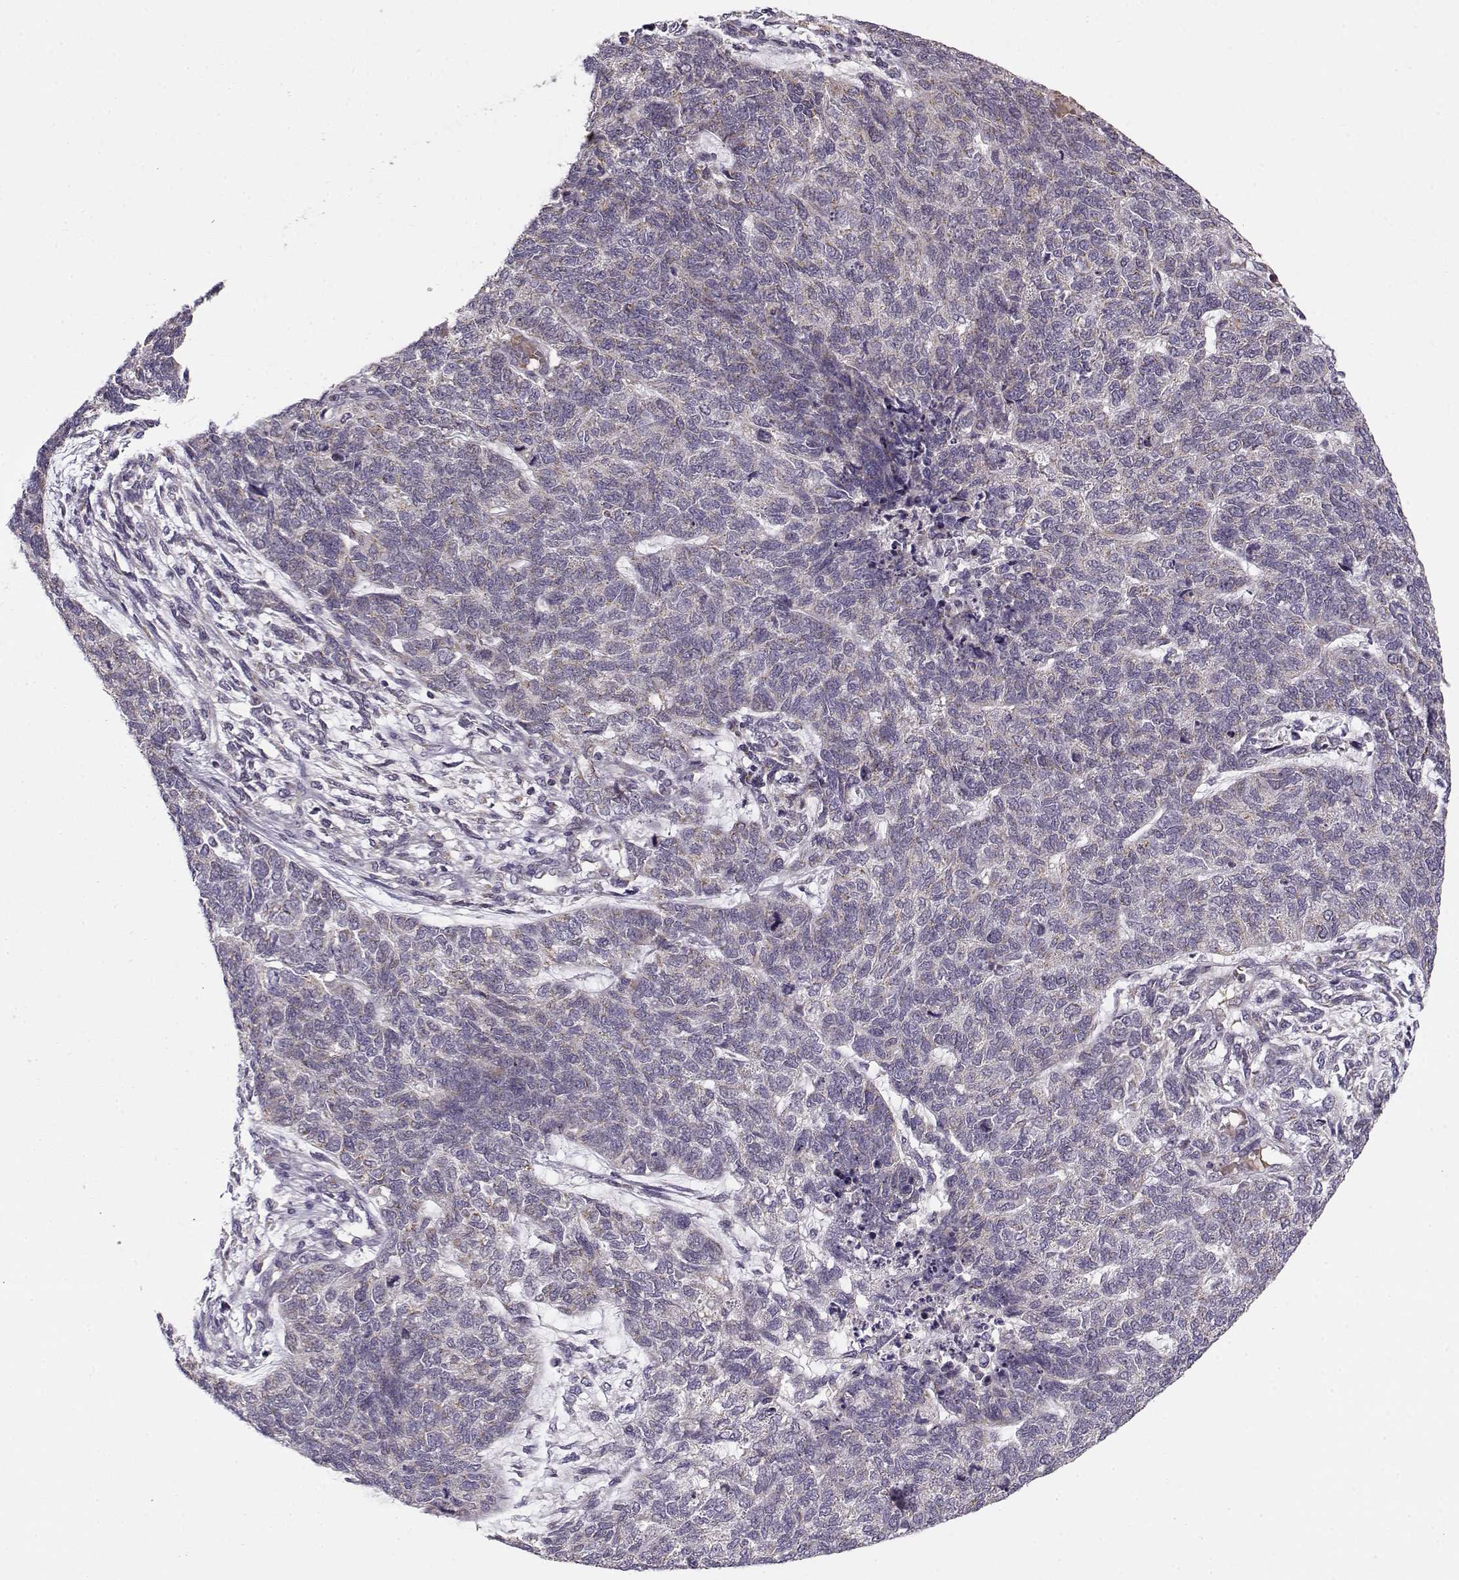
{"staining": {"intensity": "weak", "quantity": ">75%", "location": "cytoplasmic/membranous"}, "tissue": "cervical cancer", "cell_type": "Tumor cells", "image_type": "cancer", "snomed": [{"axis": "morphology", "description": "Squamous cell carcinoma, NOS"}, {"axis": "topography", "description": "Cervix"}], "caption": "This is an image of immunohistochemistry (IHC) staining of squamous cell carcinoma (cervical), which shows weak positivity in the cytoplasmic/membranous of tumor cells.", "gene": "SLC4A5", "patient": {"sex": "female", "age": 63}}